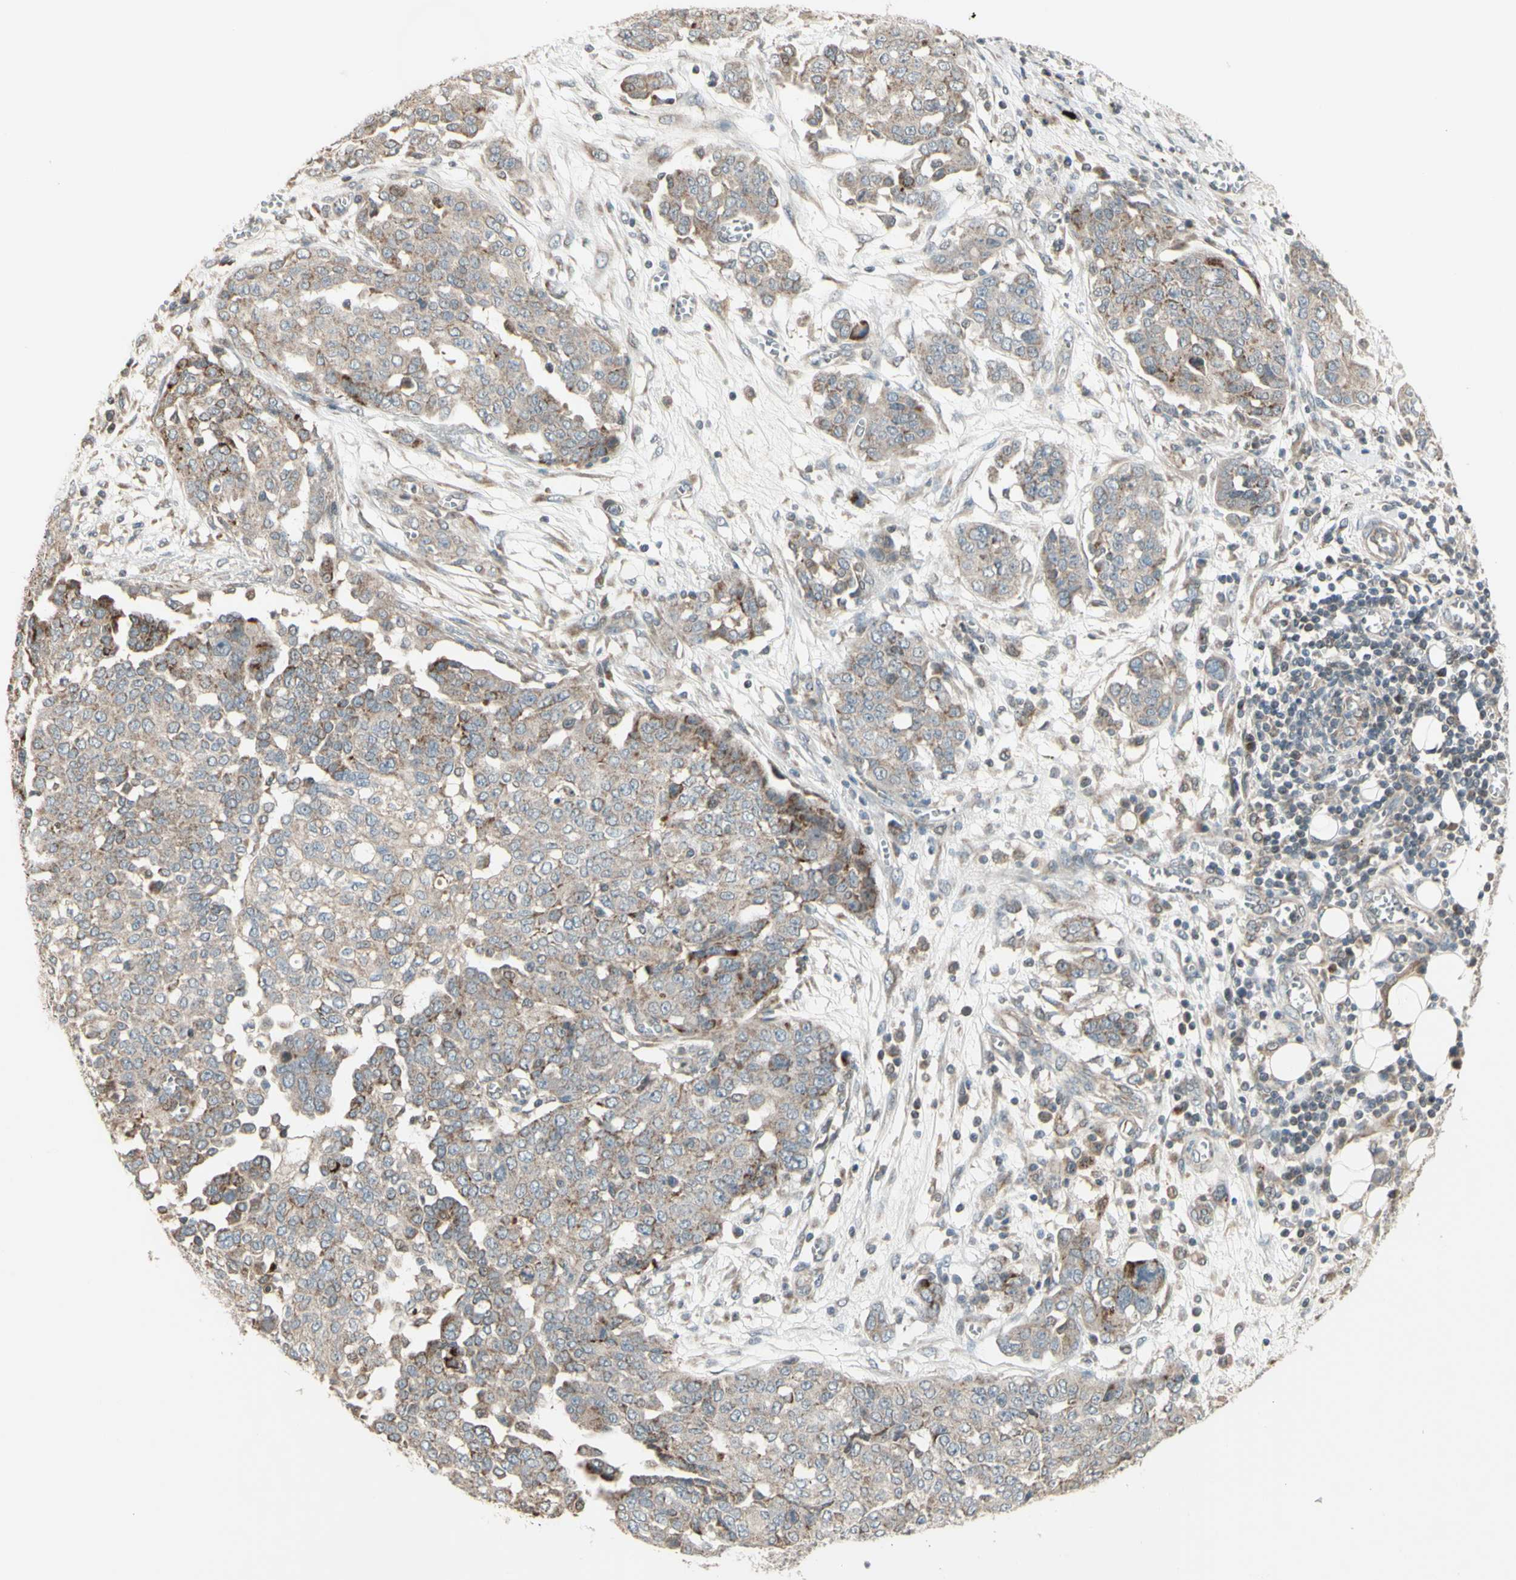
{"staining": {"intensity": "weak", "quantity": ">75%", "location": "cytoplasmic/membranous"}, "tissue": "ovarian cancer", "cell_type": "Tumor cells", "image_type": "cancer", "snomed": [{"axis": "morphology", "description": "Cystadenocarcinoma, serous, NOS"}, {"axis": "topography", "description": "Soft tissue"}, {"axis": "topography", "description": "Ovary"}], "caption": "Immunohistochemical staining of serous cystadenocarcinoma (ovarian) demonstrates low levels of weak cytoplasmic/membranous expression in about >75% of tumor cells.", "gene": "OSTM1", "patient": {"sex": "female", "age": 57}}